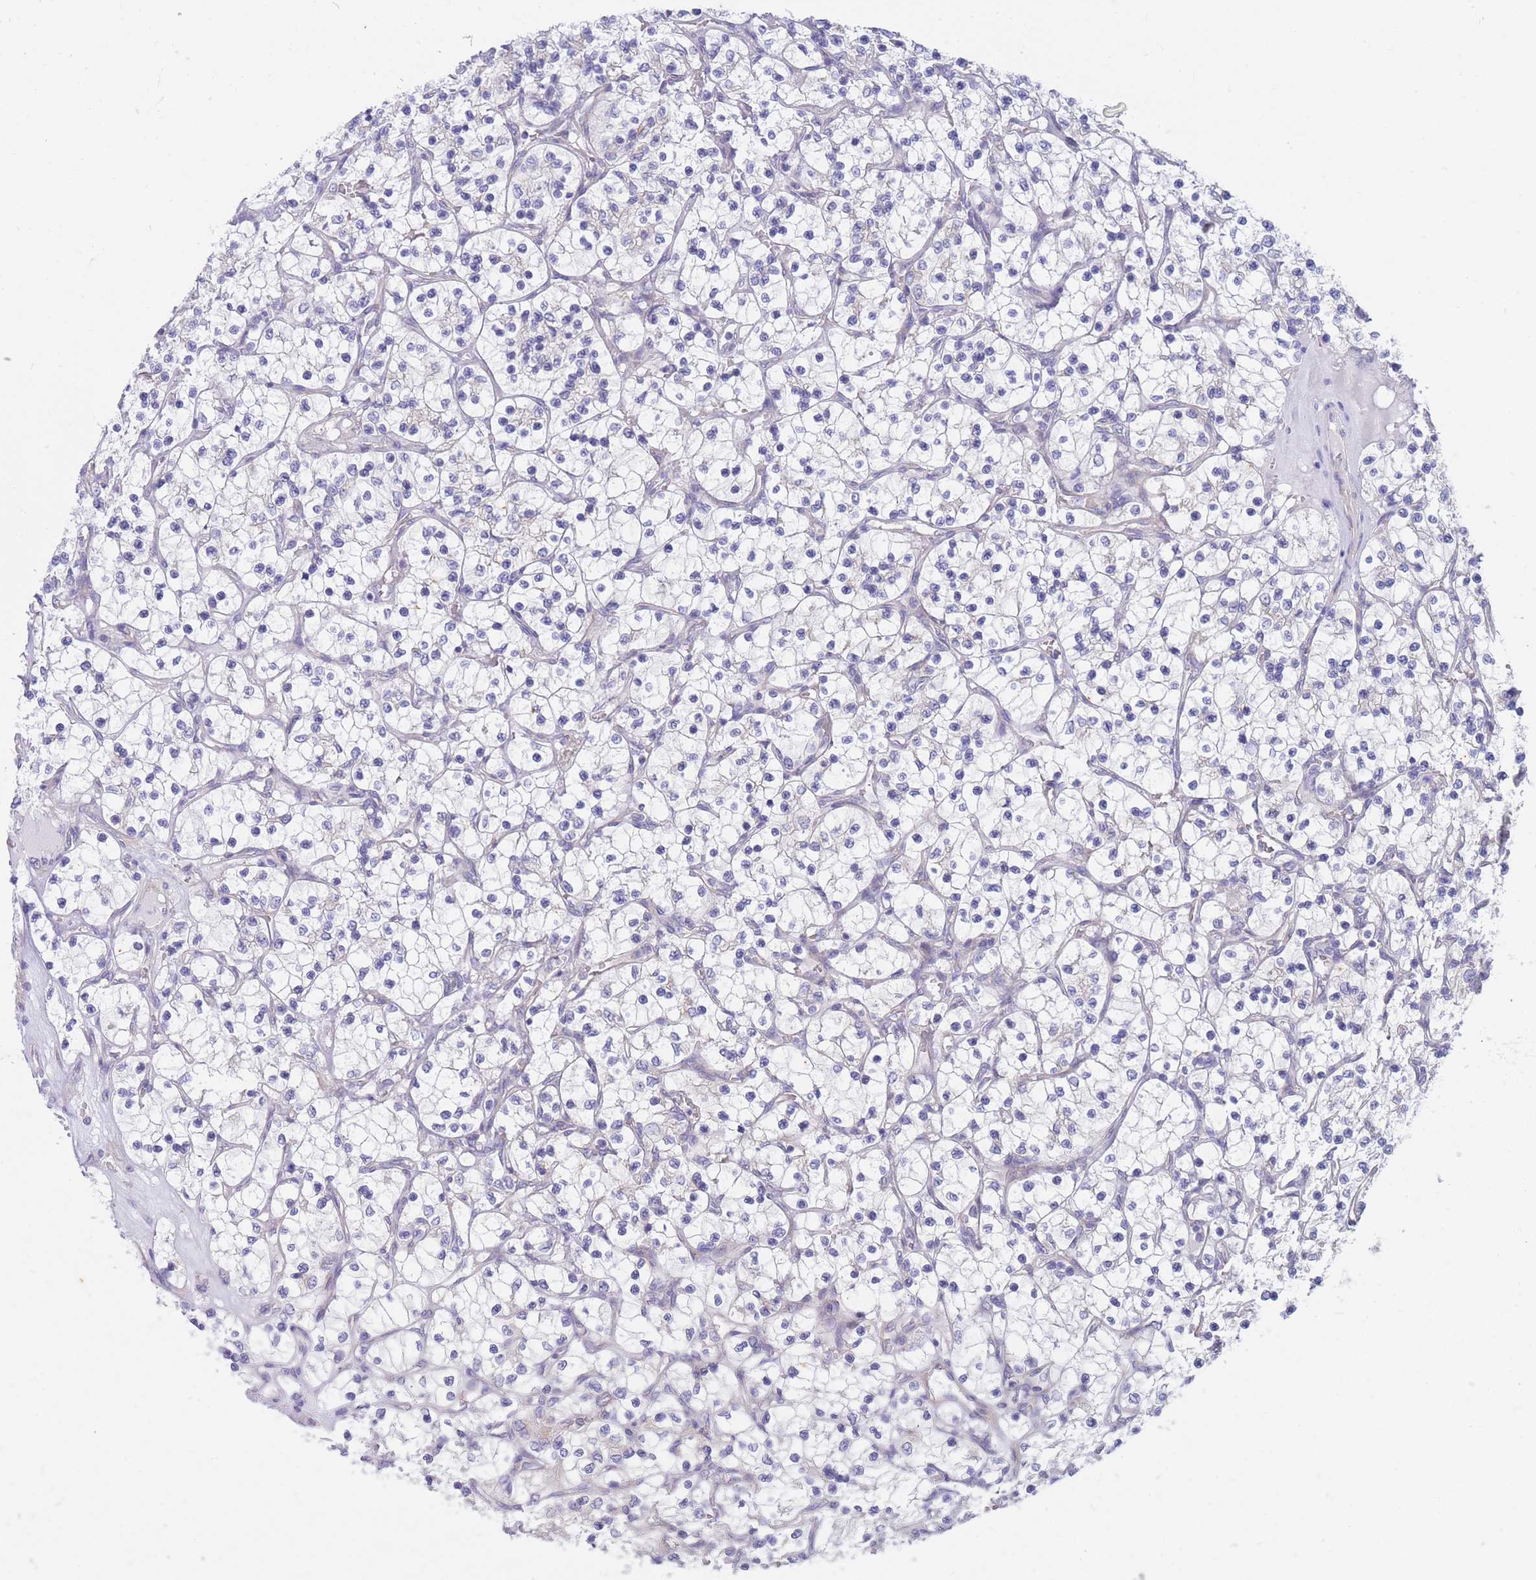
{"staining": {"intensity": "negative", "quantity": "none", "location": "none"}, "tissue": "renal cancer", "cell_type": "Tumor cells", "image_type": "cancer", "snomed": [{"axis": "morphology", "description": "Adenocarcinoma, NOS"}, {"axis": "topography", "description": "Kidney"}], "caption": "The histopathology image demonstrates no significant expression in tumor cells of renal cancer.", "gene": "SUGT1", "patient": {"sex": "female", "age": 69}}